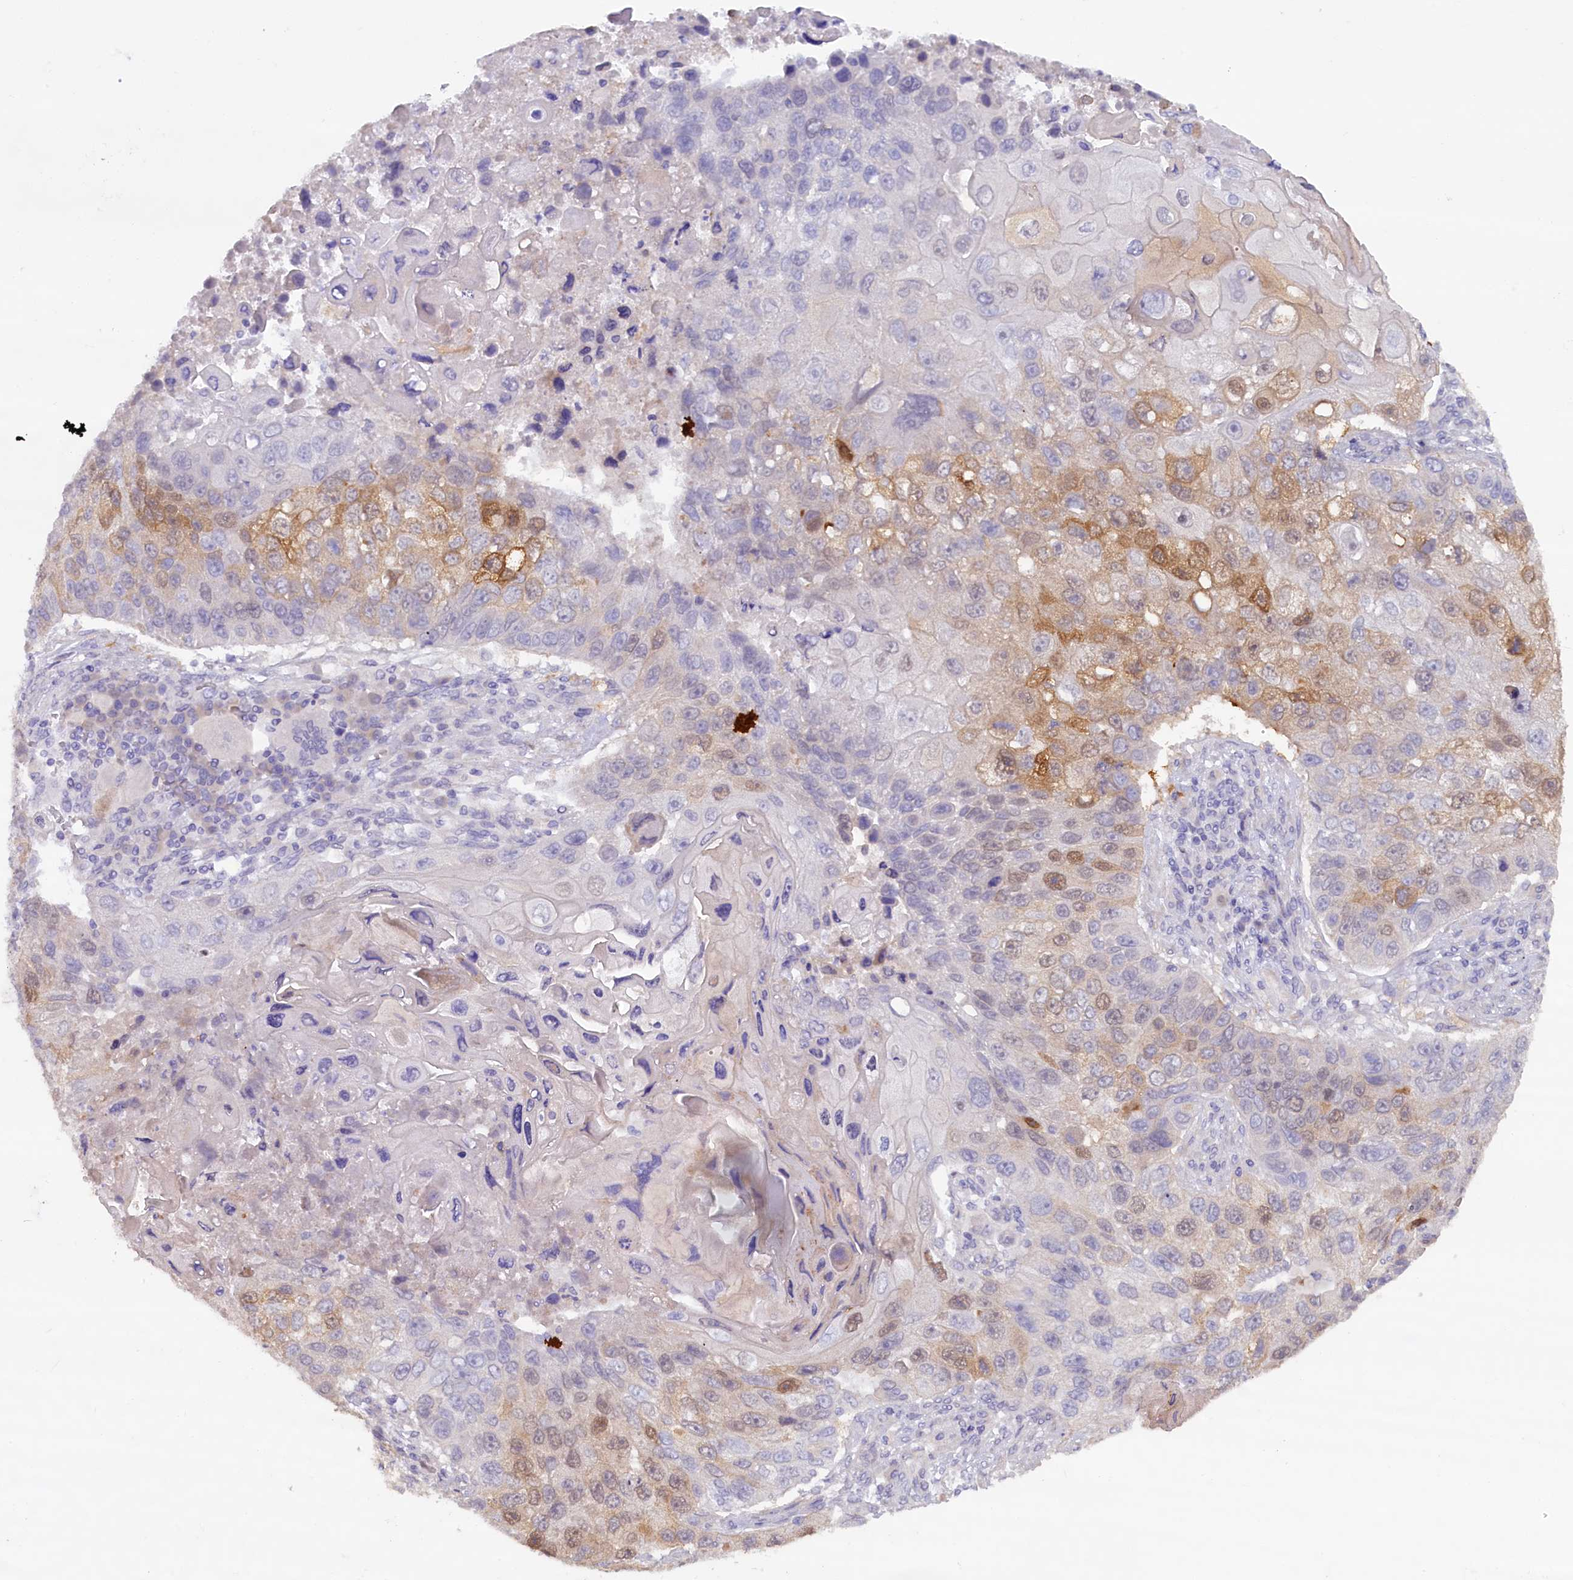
{"staining": {"intensity": "moderate", "quantity": "<25%", "location": "cytoplasmic/membranous,nuclear"}, "tissue": "lung cancer", "cell_type": "Tumor cells", "image_type": "cancer", "snomed": [{"axis": "morphology", "description": "Squamous cell carcinoma, NOS"}, {"axis": "topography", "description": "Lung"}], "caption": "Lung cancer was stained to show a protein in brown. There is low levels of moderate cytoplasmic/membranous and nuclear staining in about <25% of tumor cells. Using DAB (brown) and hematoxylin (blue) stains, captured at high magnification using brightfield microscopy.", "gene": "ZSWIM4", "patient": {"sex": "male", "age": 61}}